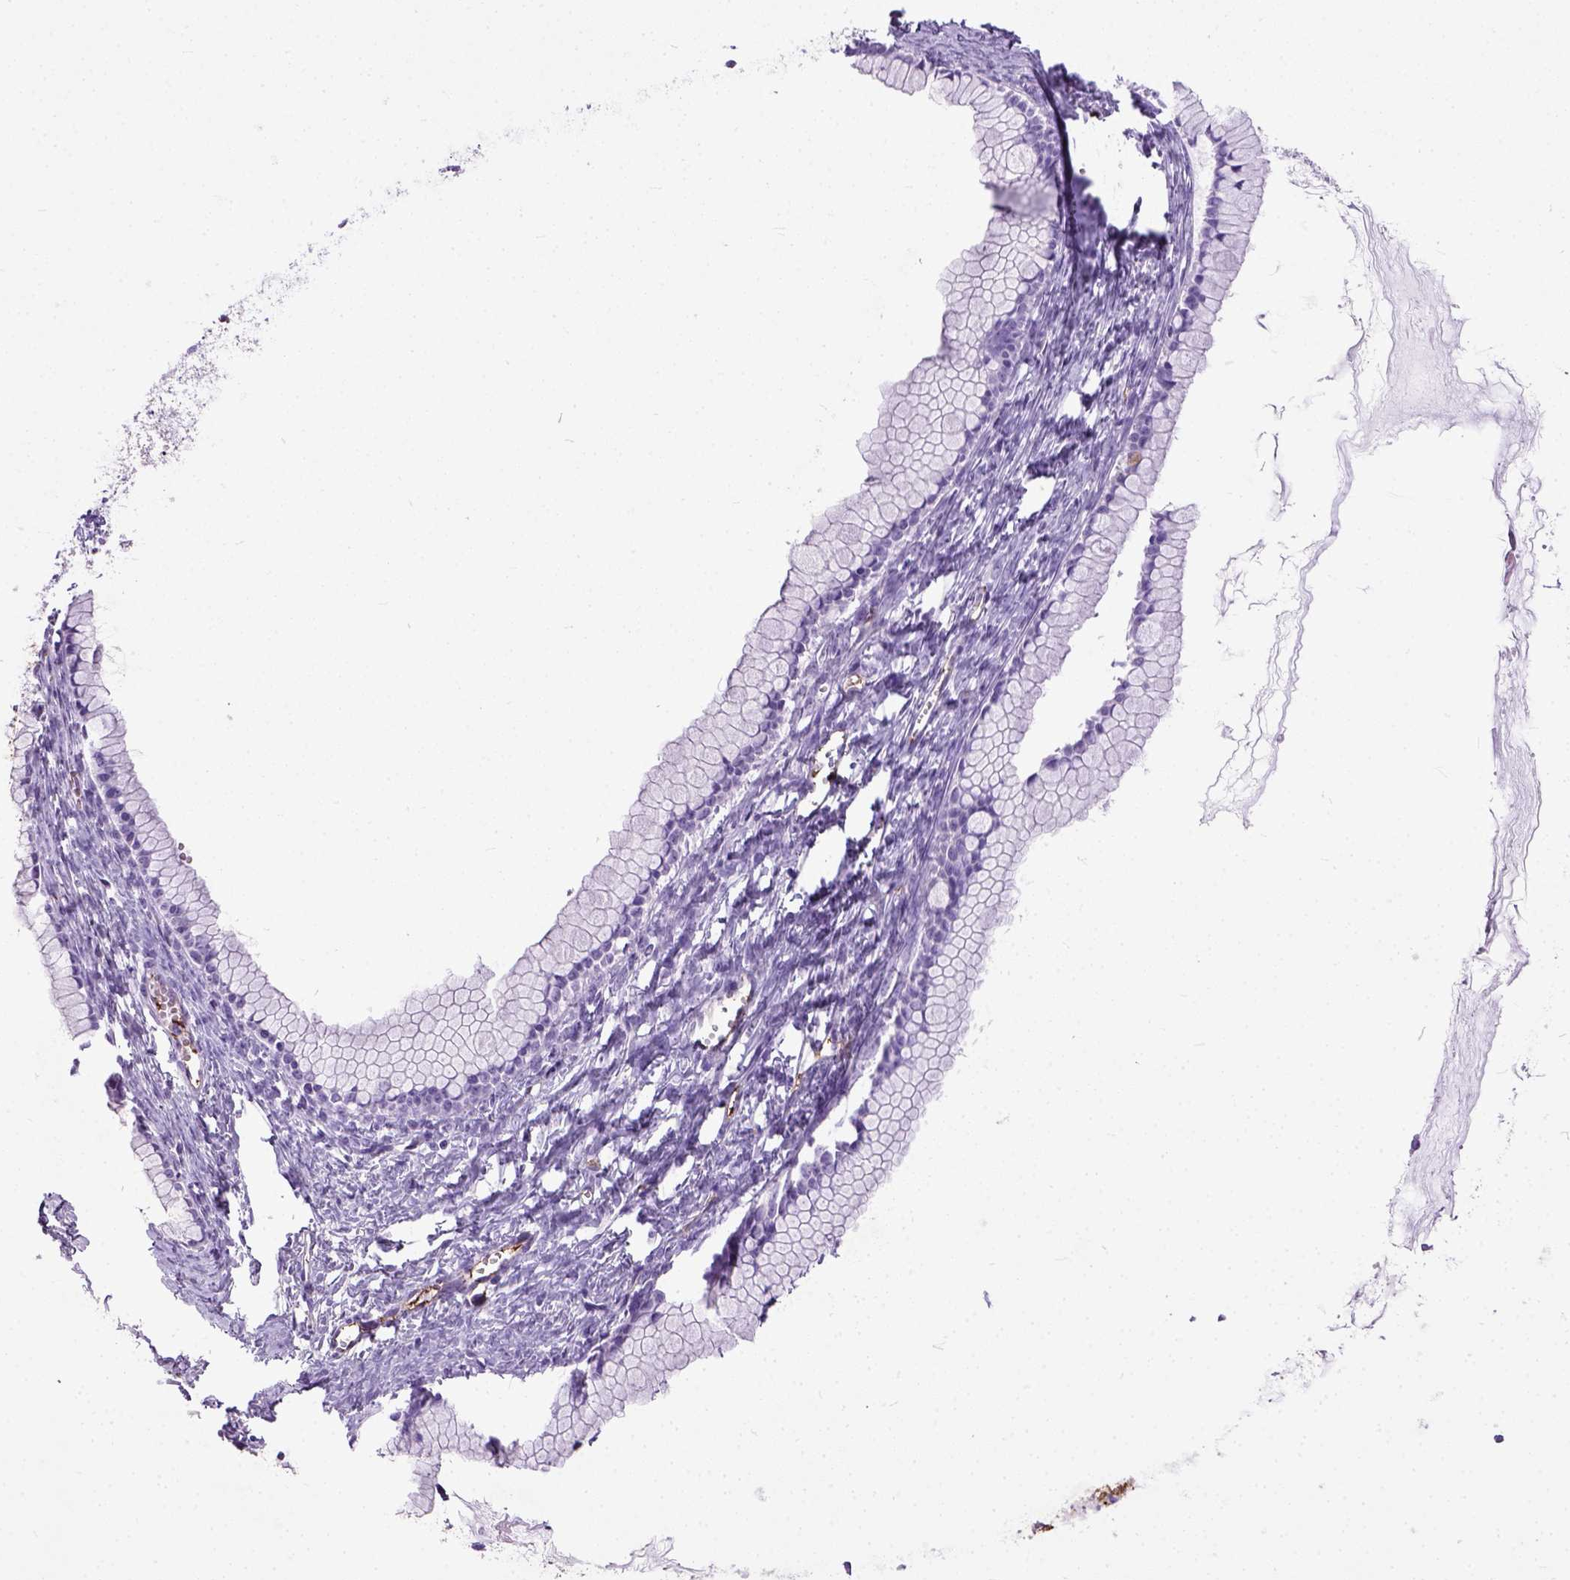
{"staining": {"intensity": "negative", "quantity": "none", "location": "none"}, "tissue": "ovarian cancer", "cell_type": "Tumor cells", "image_type": "cancer", "snomed": [{"axis": "morphology", "description": "Cystadenocarcinoma, mucinous, NOS"}, {"axis": "topography", "description": "Ovary"}], "caption": "IHC image of ovarian cancer (mucinous cystadenocarcinoma) stained for a protein (brown), which displays no positivity in tumor cells.", "gene": "ADAMTS8", "patient": {"sex": "female", "age": 41}}